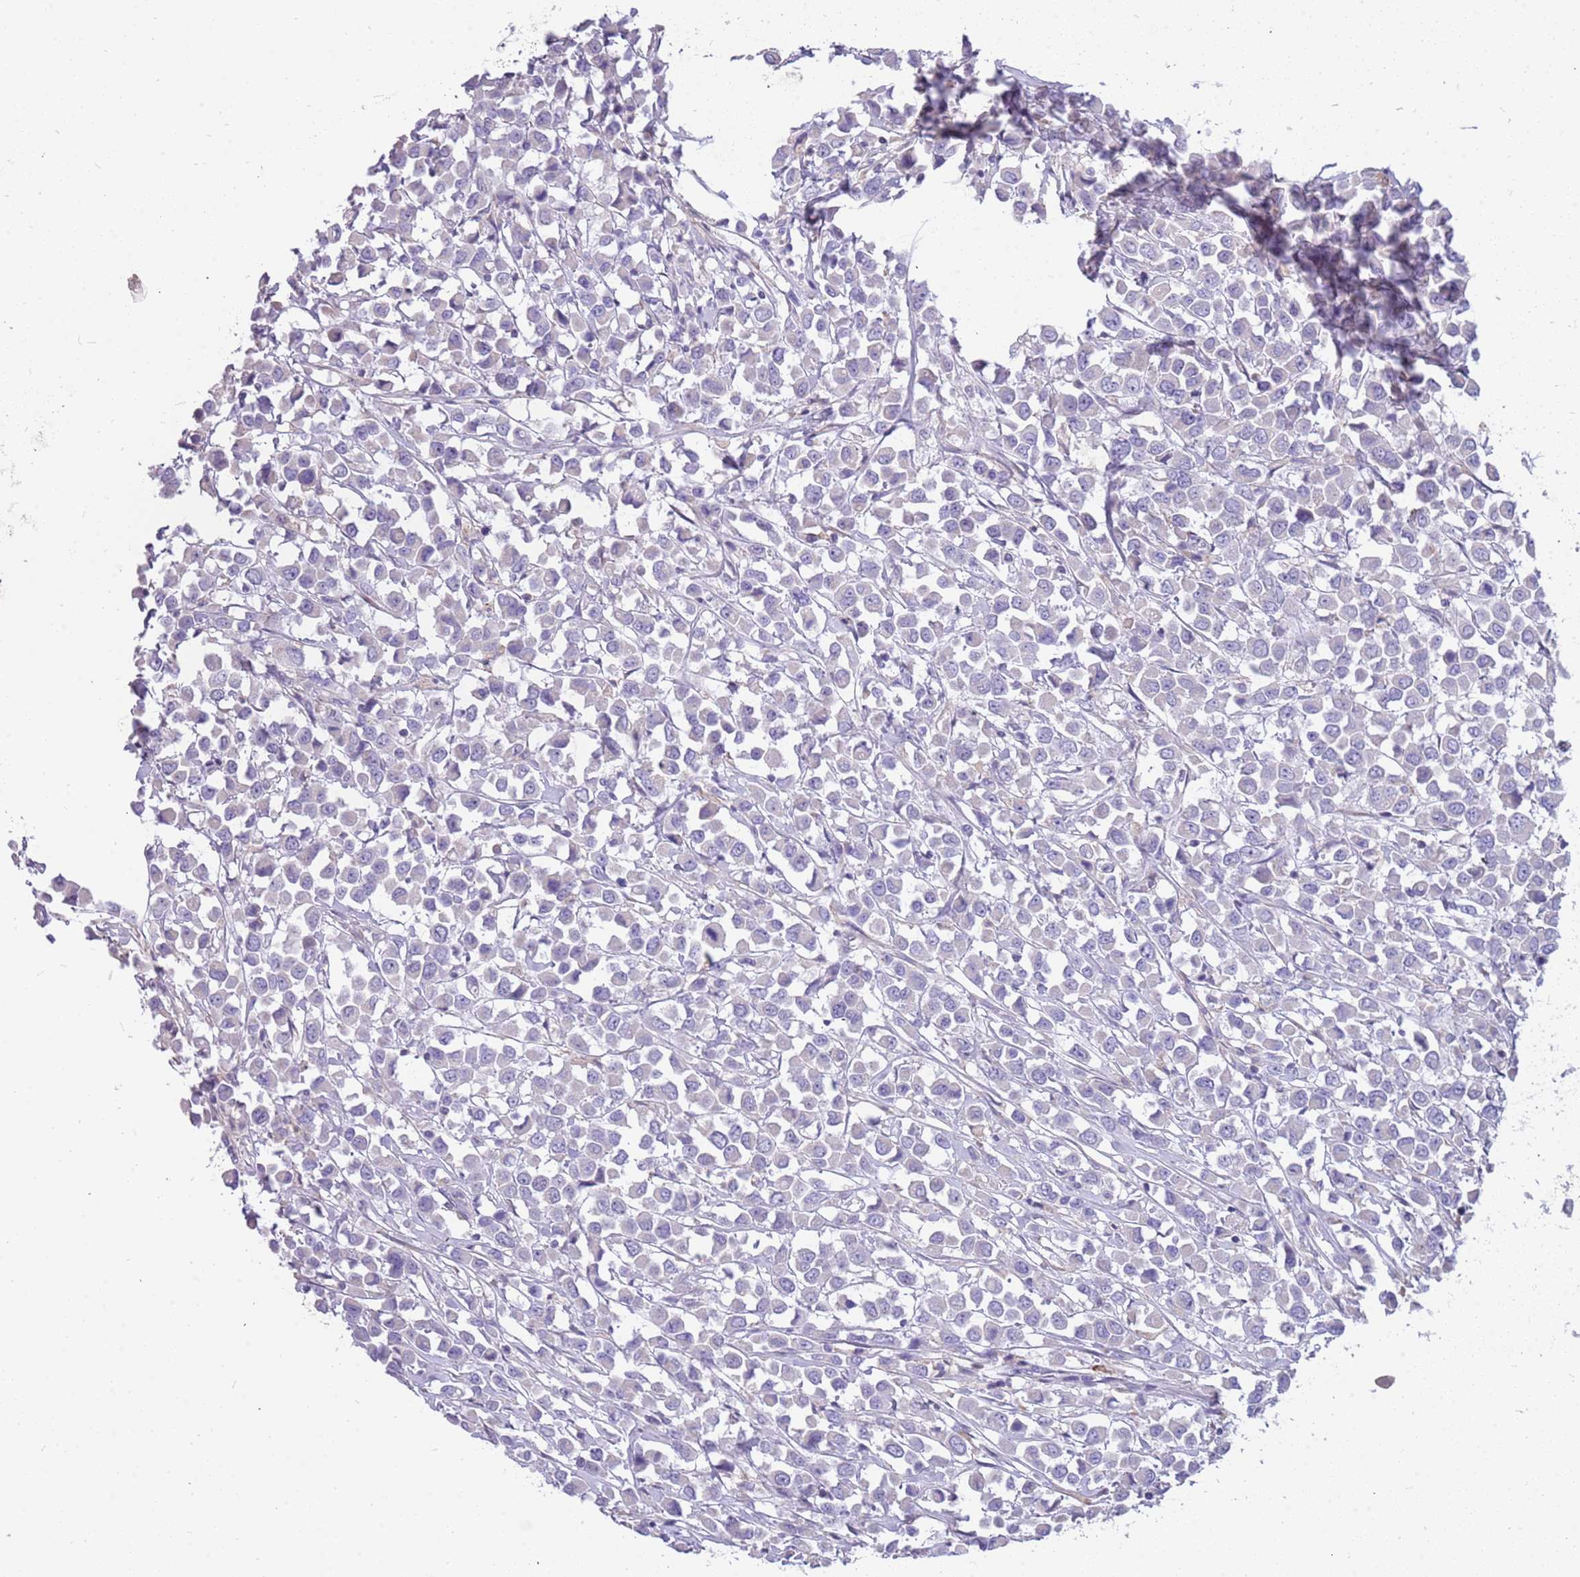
{"staining": {"intensity": "negative", "quantity": "none", "location": "none"}, "tissue": "breast cancer", "cell_type": "Tumor cells", "image_type": "cancer", "snomed": [{"axis": "morphology", "description": "Duct carcinoma"}, {"axis": "topography", "description": "Breast"}], "caption": "This is an IHC histopathology image of infiltrating ductal carcinoma (breast). There is no staining in tumor cells.", "gene": "RHCG", "patient": {"sex": "female", "age": 61}}